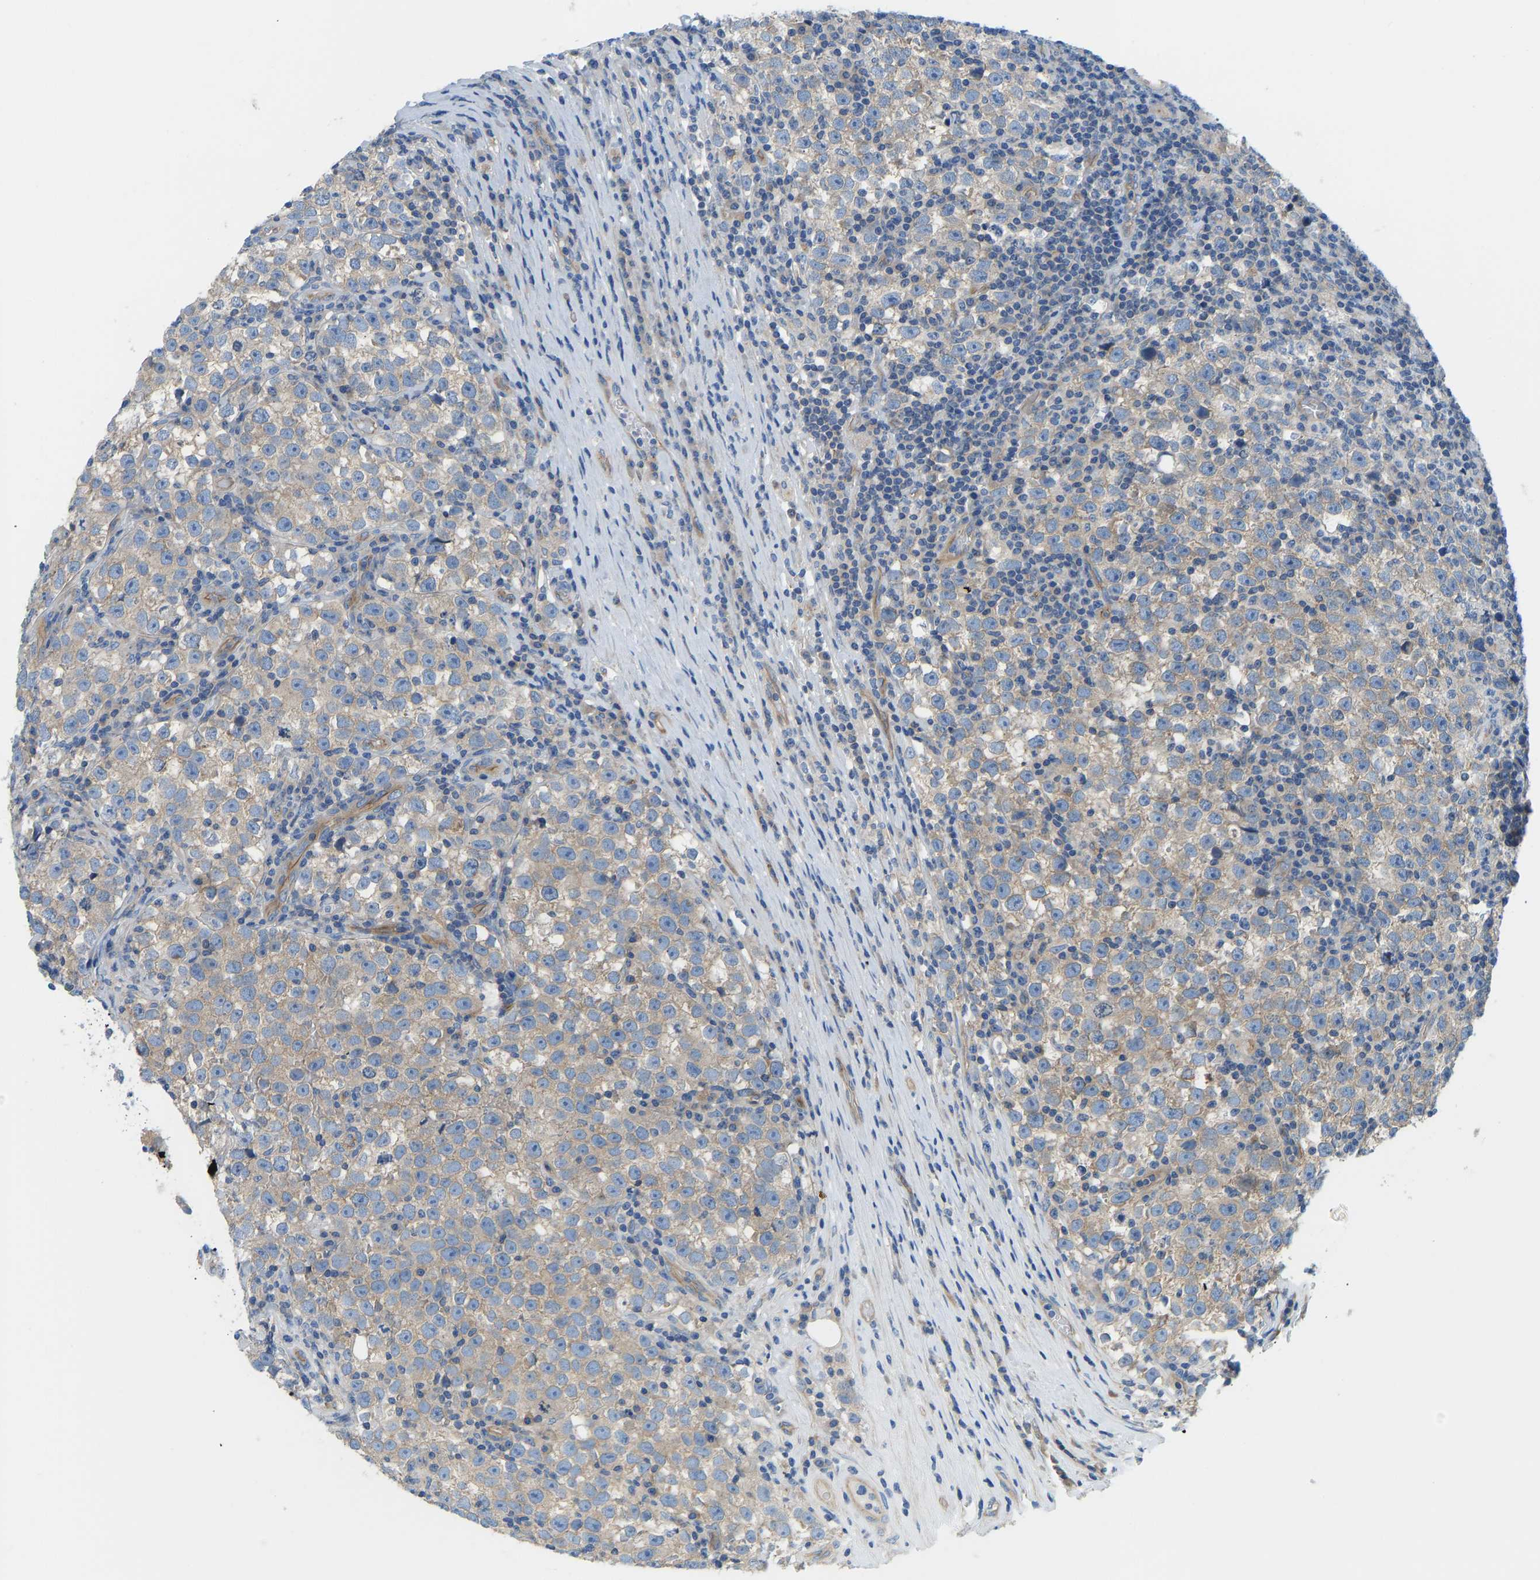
{"staining": {"intensity": "weak", "quantity": ">75%", "location": "cytoplasmic/membranous"}, "tissue": "testis cancer", "cell_type": "Tumor cells", "image_type": "cancer", "snomed": [{"axis": "morphology", "description": "Normal tissue, NOS"}, {"axis": "morphology", "description": "Seminoma, NOS"}, {"axis": "topography", "description": "Testis"}], "caption": "Approximately >75% of tumor cells in human seminoma (testis) exhibit weak cytoplasmic/membranous protein staining as visualized by brown immunohistochemical staining.", "gene": "CHAD", "patient": {"sex": "male", "age": 43}}